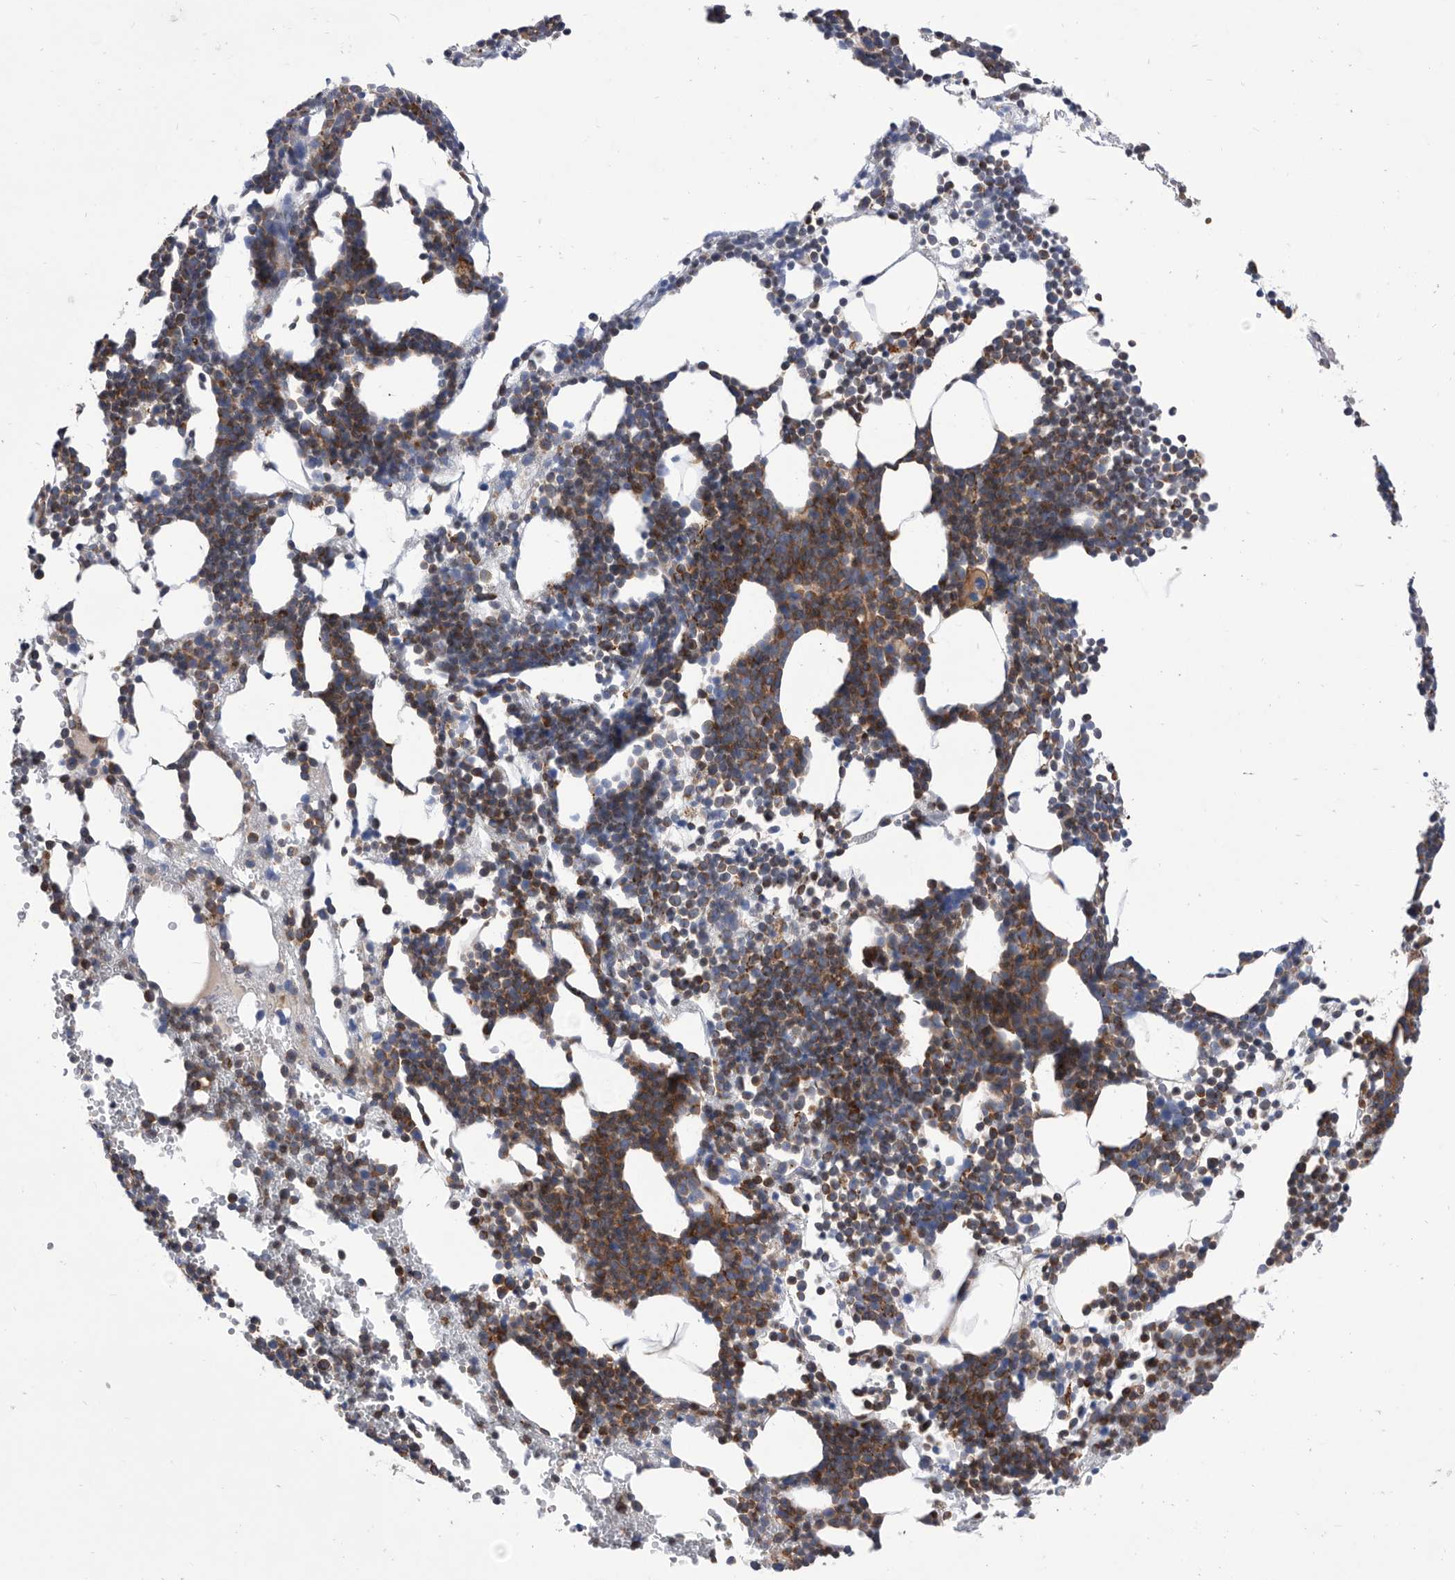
{"staining": {"intensity": "moderate", "quantity": ">75%", "location": "cytoplasmic/membranous"}, "tissue": "bone marrow", "cell_type": "Hematopoietic cells", "image_type": "normal", "snomed": [{"axis": "morphology", "description": "Normal tissue, NOS"}, {"axis": "topography", "description": "Bone marrow"}], "caption": "Immunohistochemical staining of unremarkable bone marrow displays >75% levels of moderate cytoplasmic/membranous protein staining in about >75% of hematopoietic cells.", "gene": "SMG7", "patient": {"sex": "female", "age": 67}}